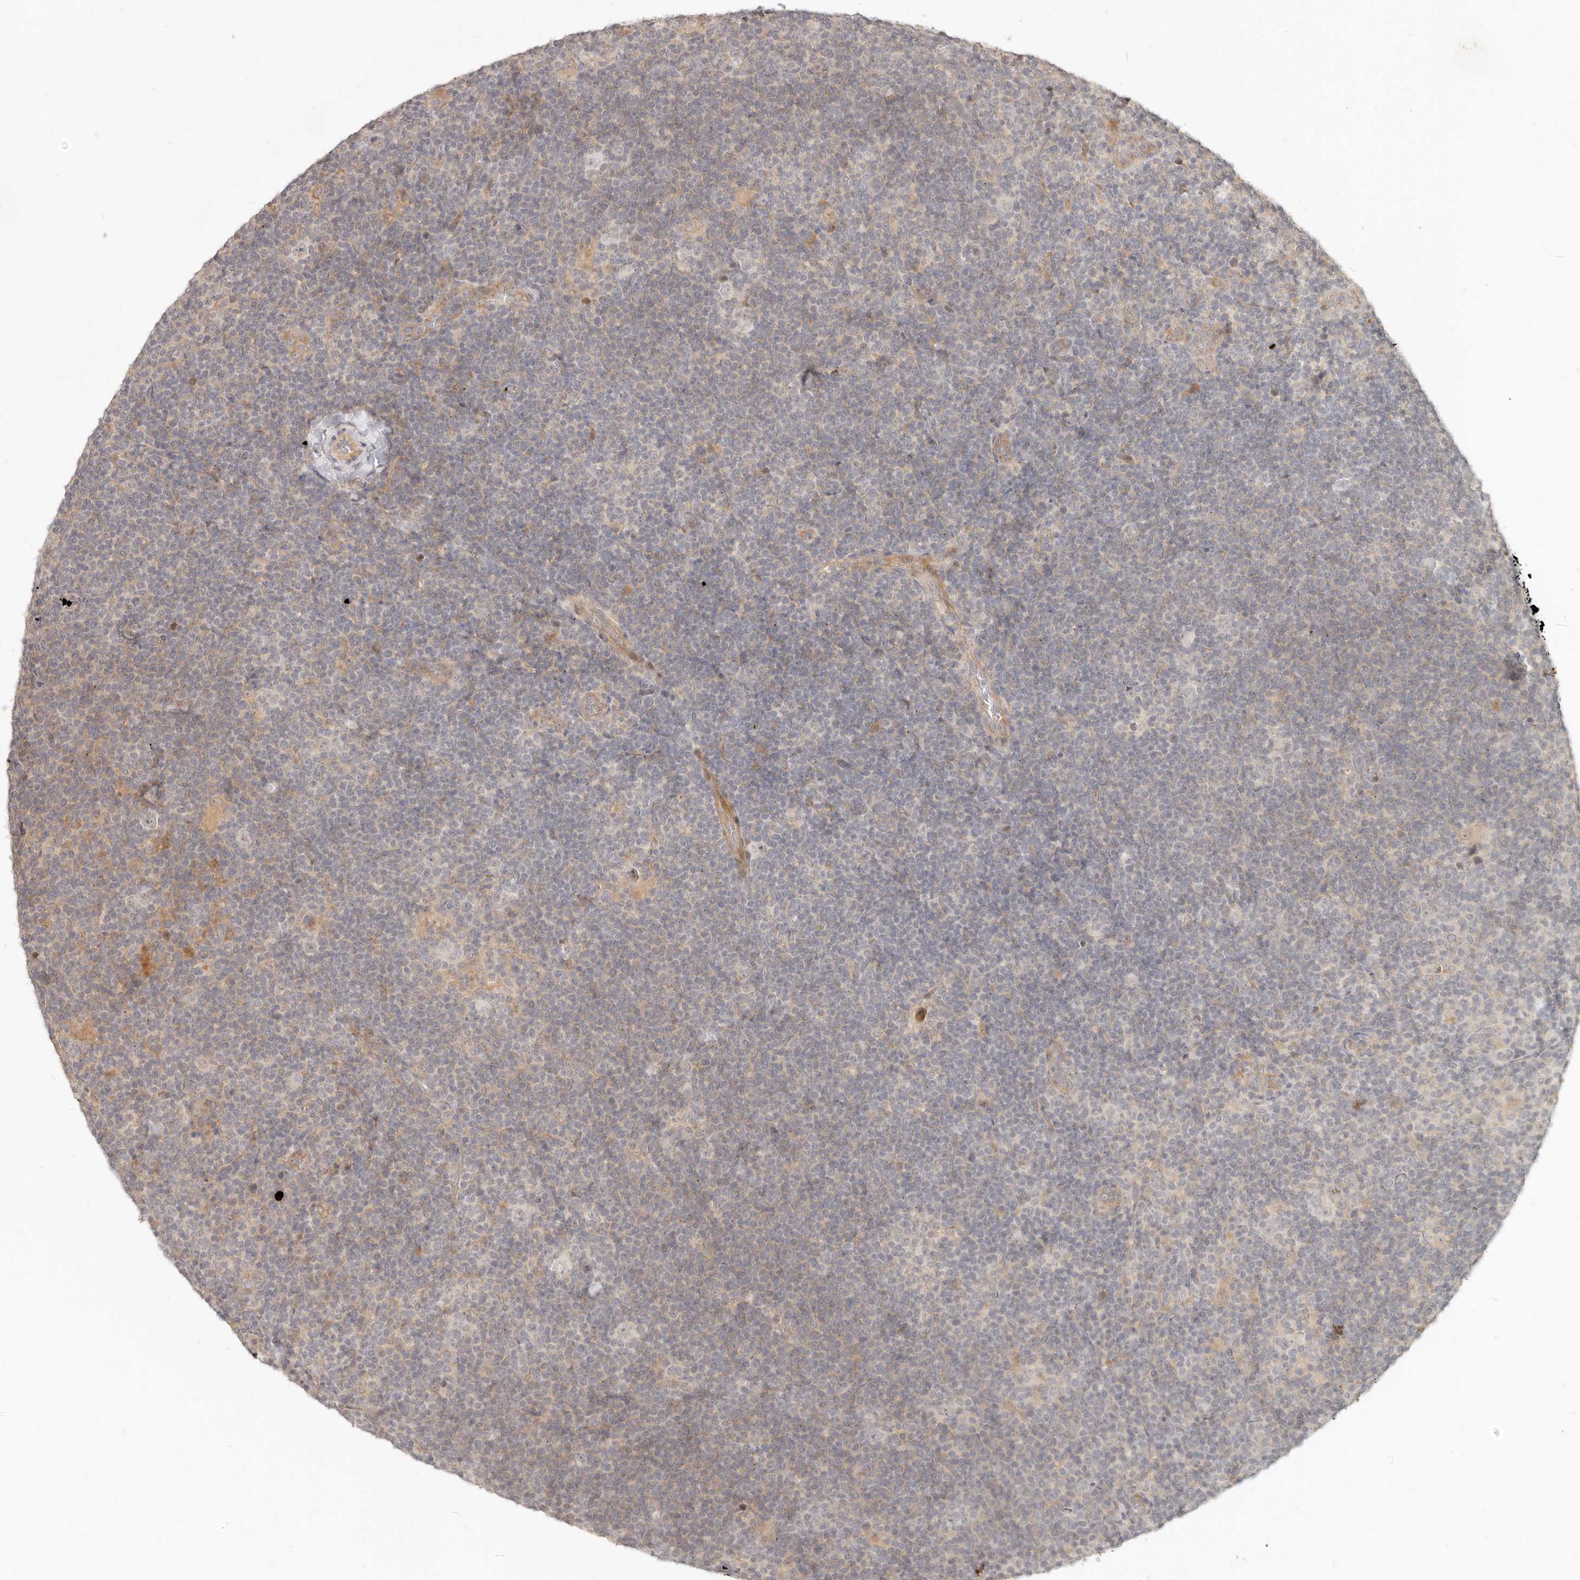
{"staining": {"intensity": "negative", "quantity": "none", "location": "none"}, "tissue": "lymphoma", "cell_type": "Tumor cells", "image_type": "cancer", "snomed": [{"axis": "morphology", "description": "Hodgkin's disease, NOS"}, {"axis": "topography", "description": "Lymph node"}], "caption": "Tumor cells show no significant staining in Hodgkin's disease. (DAB (3,3'-diaminobenzidine) IHC visualized using brightfield microscopy, high magnification).", "gene": "UBXN11", "patient": {"sex": "female", "age": 57}}